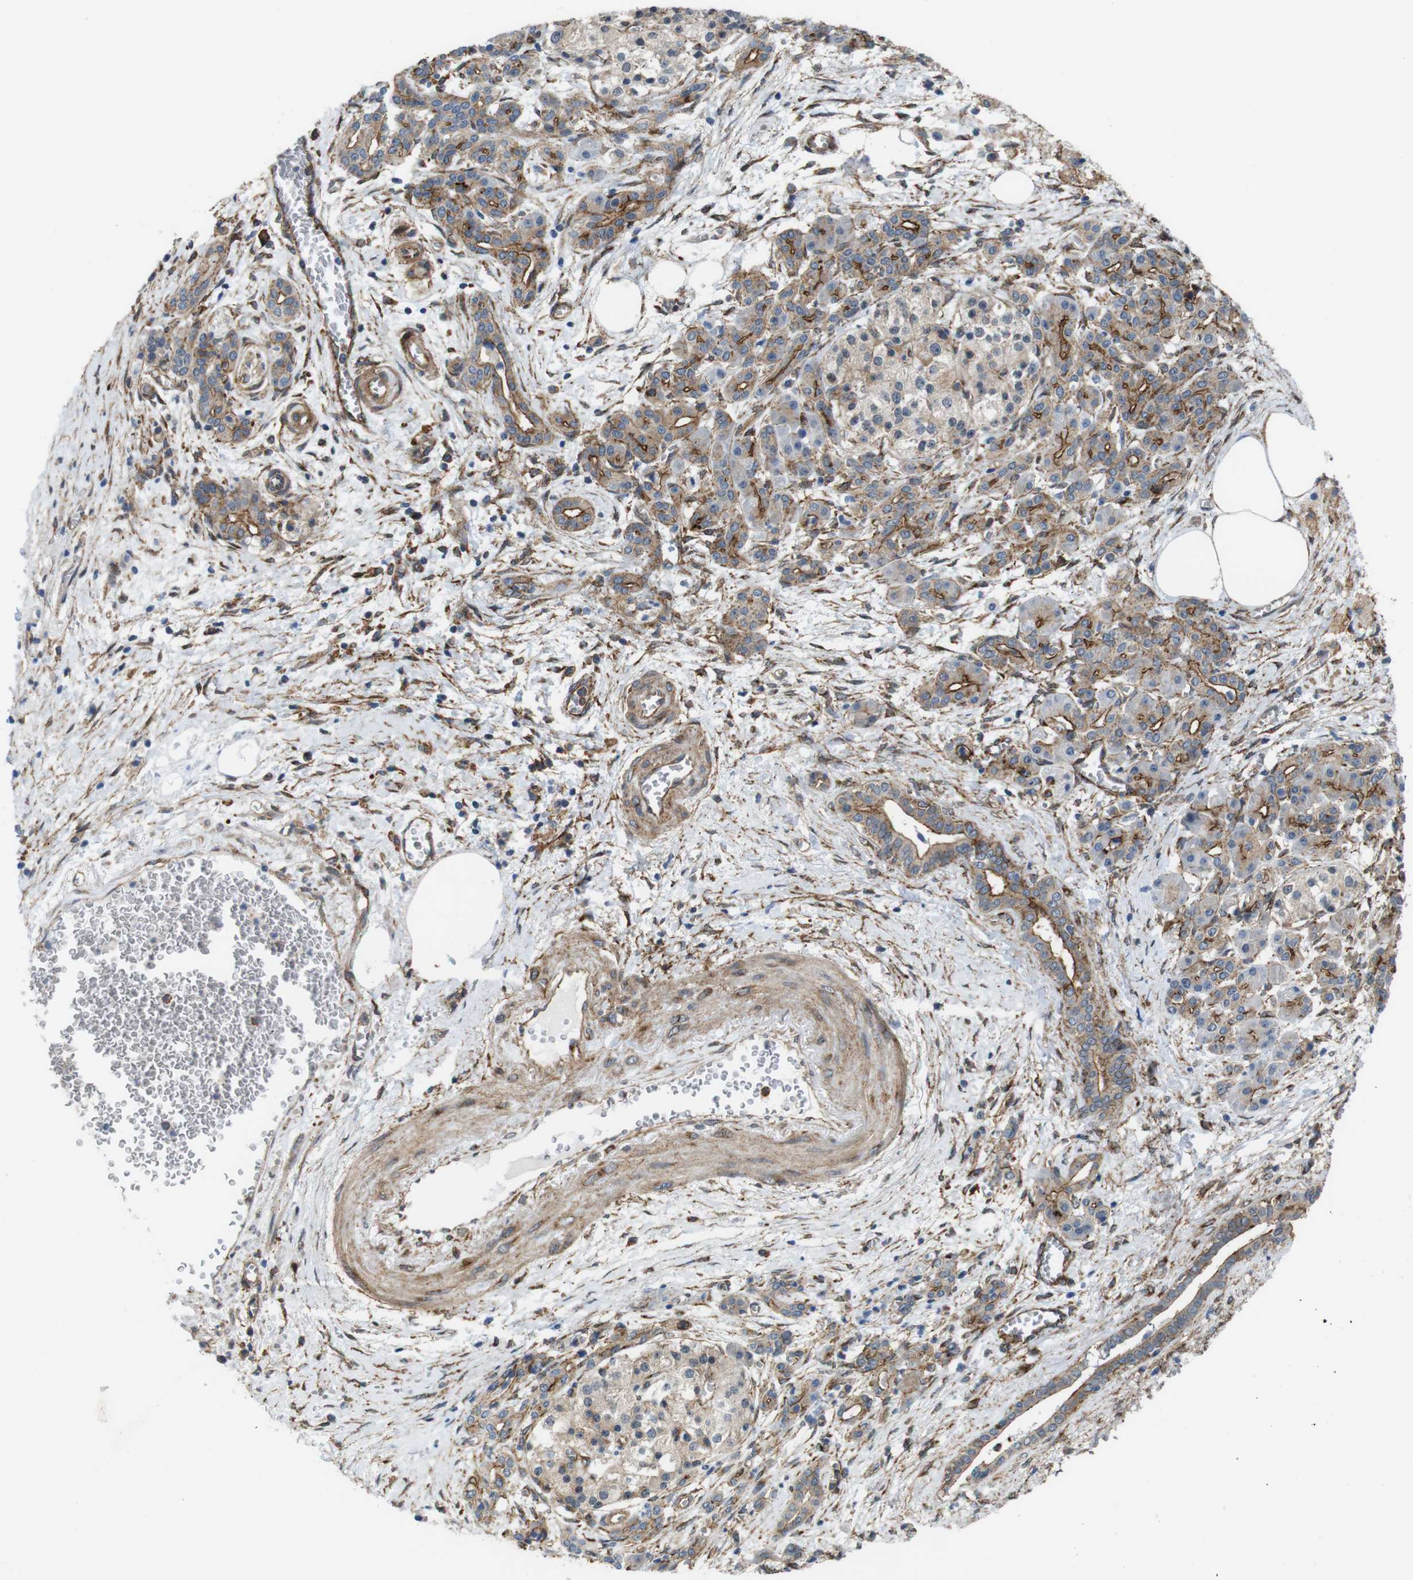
{"staining": {"intensity": "strong", "quantity": "25%-75%", "location": "cytoplasmic/membranous"}, "tissue": "pancreatic cancer", "cell_type": "Tumor cells", "image_type": "cancer", "snomed": [{"axis": "morphology", "description": "Adenocarcinoma, NOS"}, {"axis": "topography", "description": "Pancreas"}], "caption": "Strong cytoplasmic/membranous staining for a protein is present in approximately 25%-75% of tumor cells of adenocarcinoma (pancreatic) using IHC.", "gene": "PTGER4", "patient": {"sex": "female", "age": 70}}